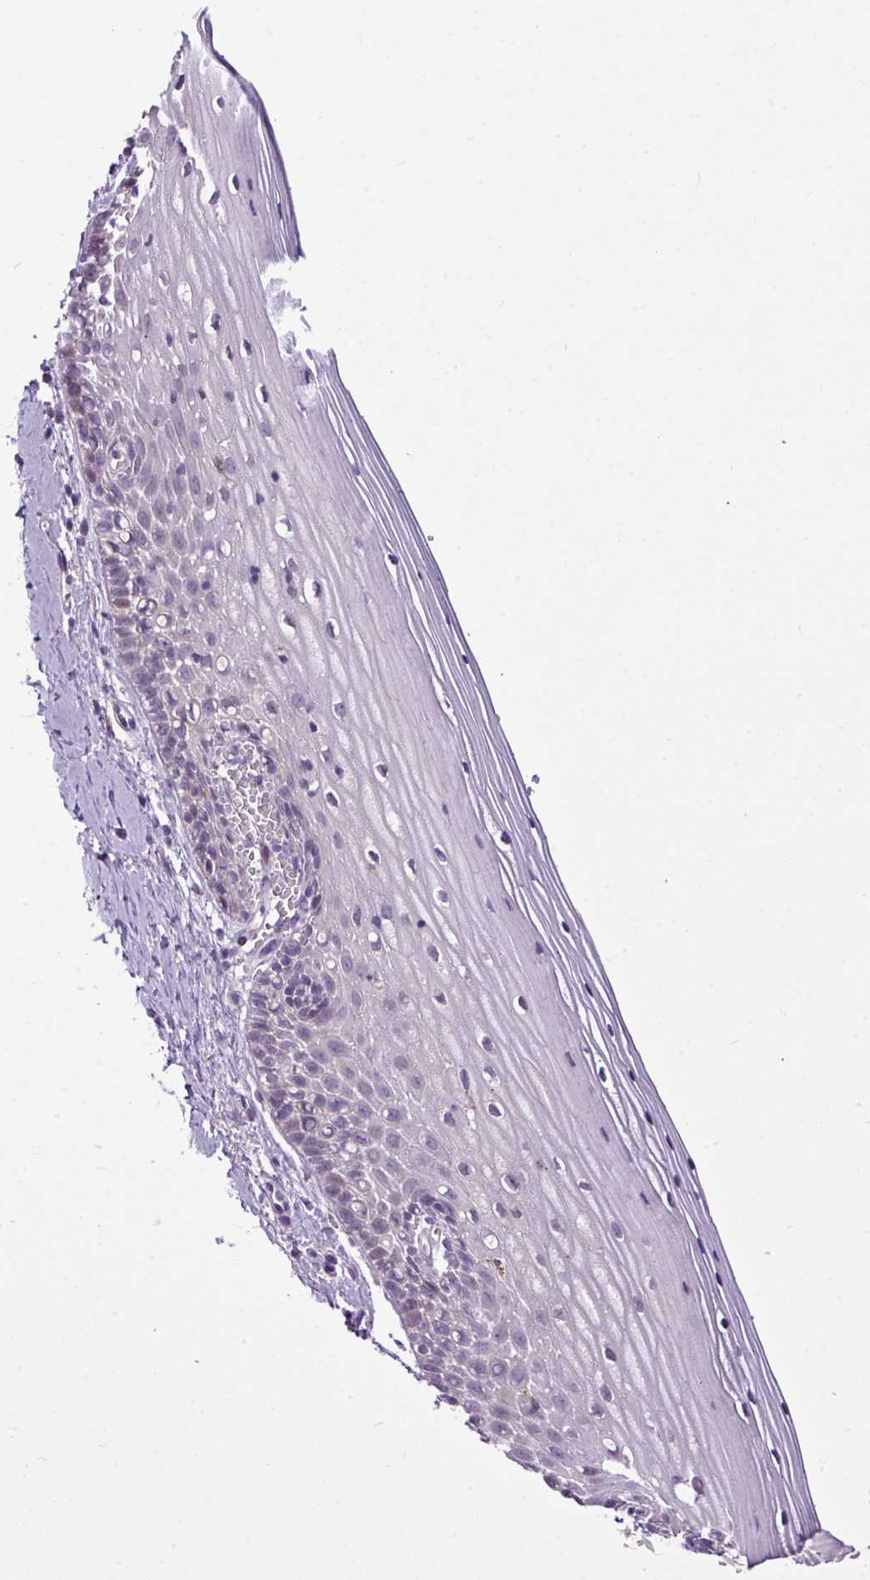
{"staining": {"intensity": "weak", "quantity": "25%-75%", "location": "cytoplasmic/membranous"}, "tissue": "cervix", "cell_type": "Glandular cells", "image_type": "normal", "snomed": [{"axis": "morphology", "description": "Normal tissue, NOS"}, {"axis": "topography", "description": "Cervix"}], "caption": "Immunohistochemical staining of normal cervix demonstrates low levels of weak cytoplasmic/membranous expression in about 25%-75% of glandular cells. (Stains: DAB (3,3'-diaminobenzidine) in brown, nuclei in blue, Microscopy: brightfield microscopy at high magnification).", "gene": "IL17A", "patient": {"sex": "female", "age": 44}}